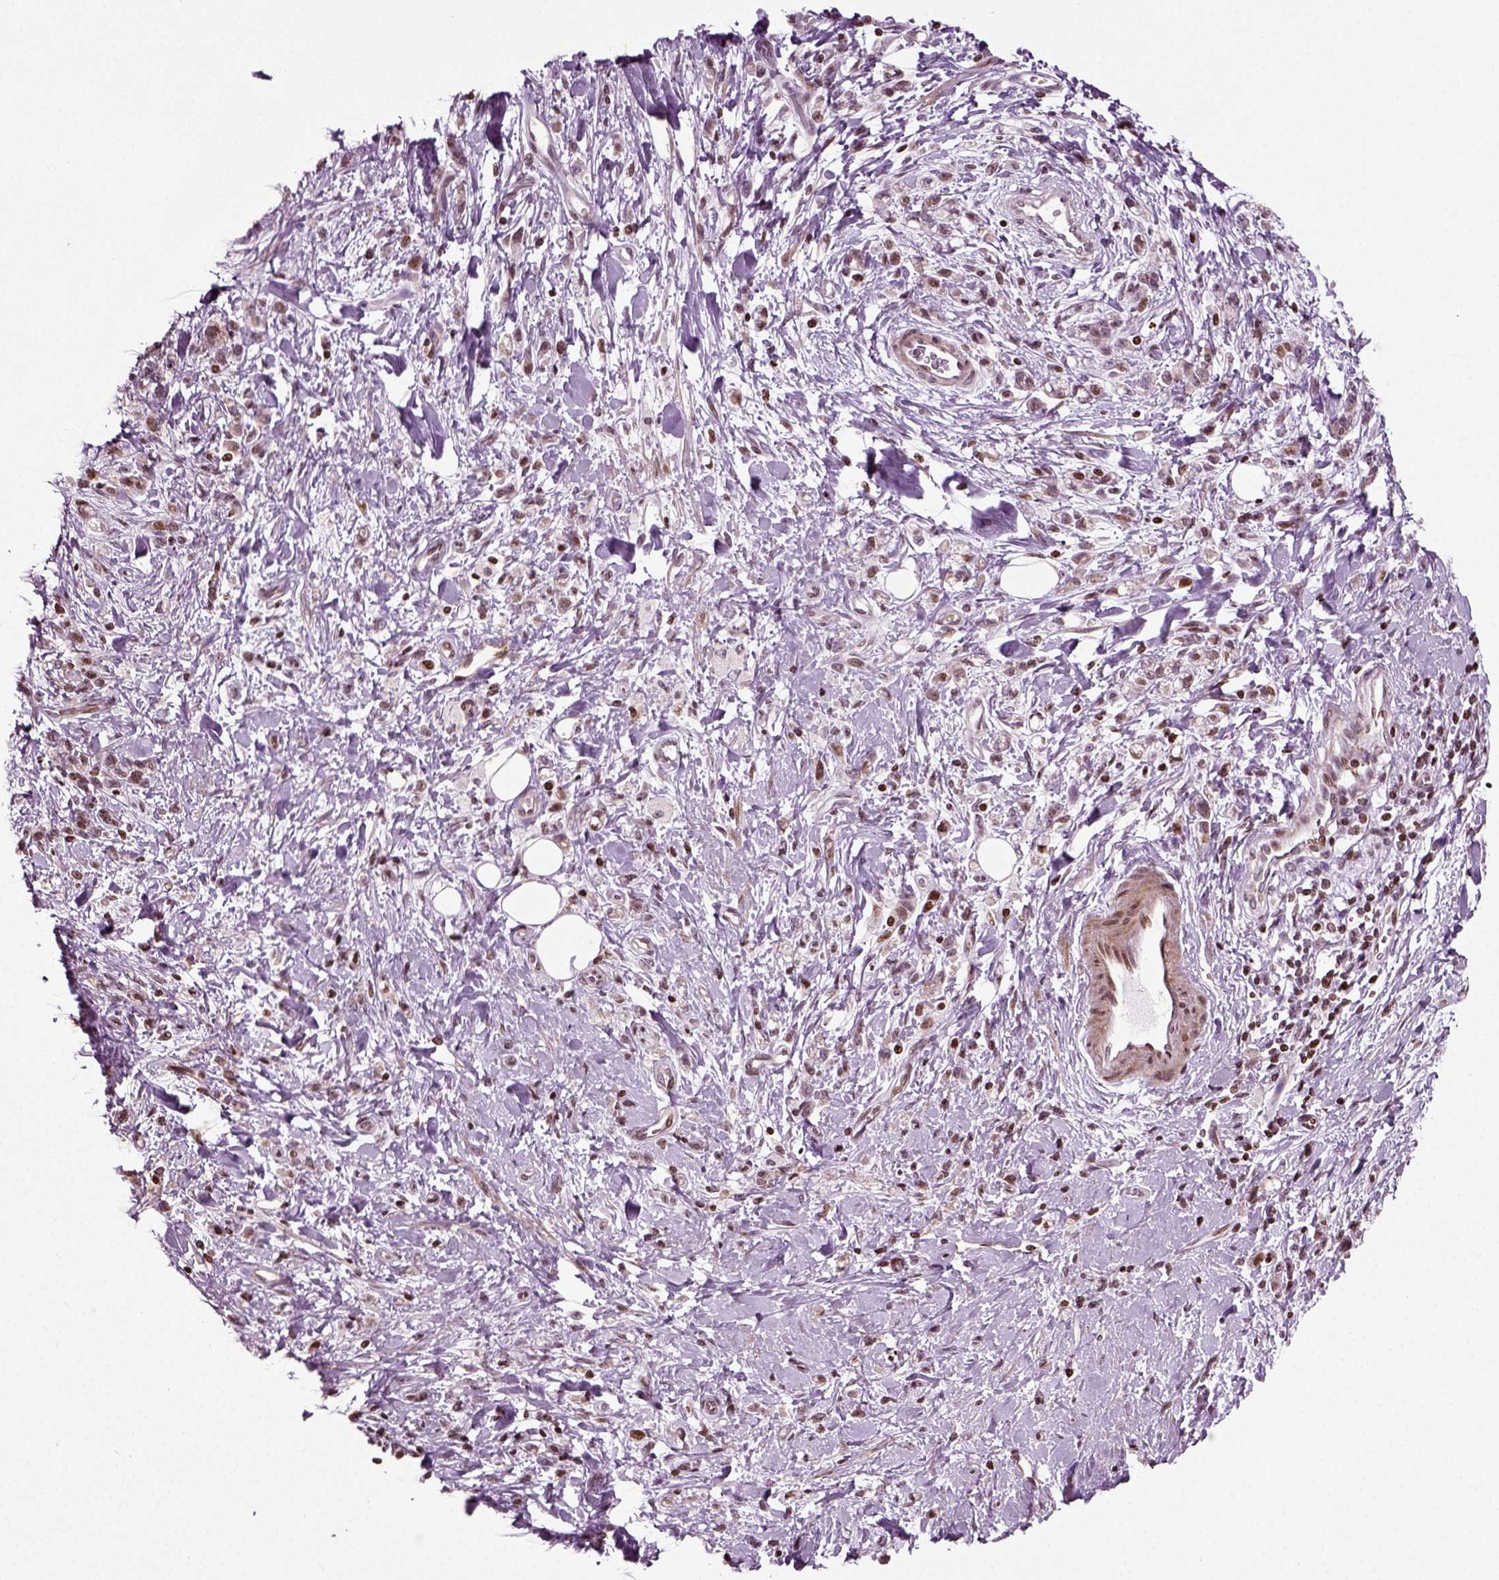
{"staining": {"intensity": "negative", "quantity": "none", "location": "none"}, "tissue": "stomach cancer", "cell_type": "Tumor cells", "image_type": "cancer", "snomed": [{"axis": "morphology", "description": "Adenocarcinoma, NOS"}, {"axis": "topography", "description": "Stomach"}], "caption": "Immunohistochemical staining of human stomach adenocarcinoma shows no significant expression in tumor cells.", "gene": "HEYL", "patient": {"sex": "male", "age": 77}}